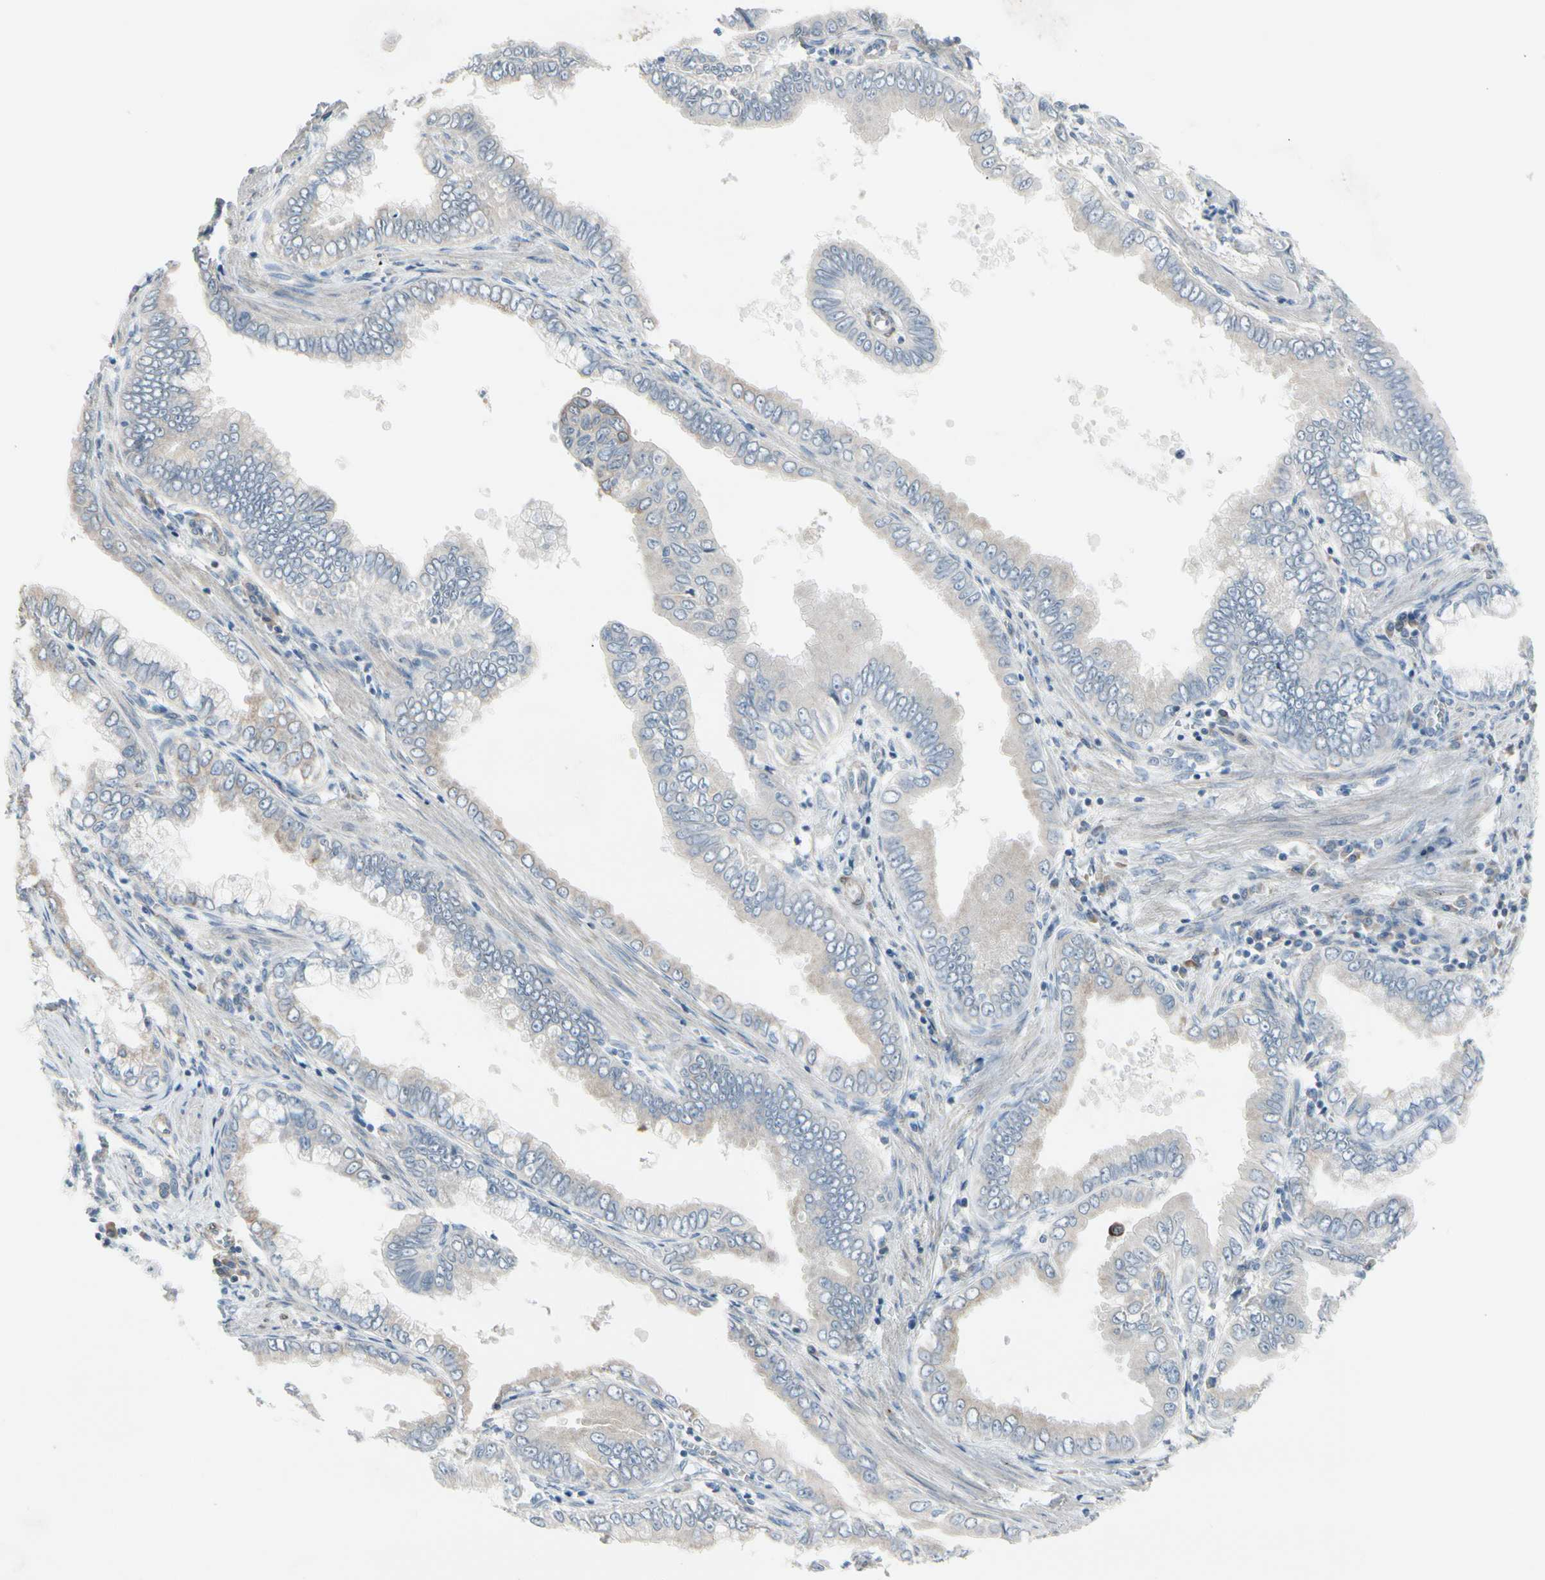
{"staining": {"intensity": "negative", "quantity": "none", "location": "none"}, "tissue": "pancreatic cancer", "cell_type": "Tumor cells", "image_type": "cancer", "snomed": [{"axis": "morphology", "description": "Normal tissue, NOS"}, {"axis": "topography", "description": "Lymph node"}], "caption": "Immunohistochemical staining of pancreatic cancer displays no significant positivity in tumor cells. (IHC, brightfield microscopy, high magnification).", "gene": "MAP2", "patient": {"sex": "male", "age": 50}}